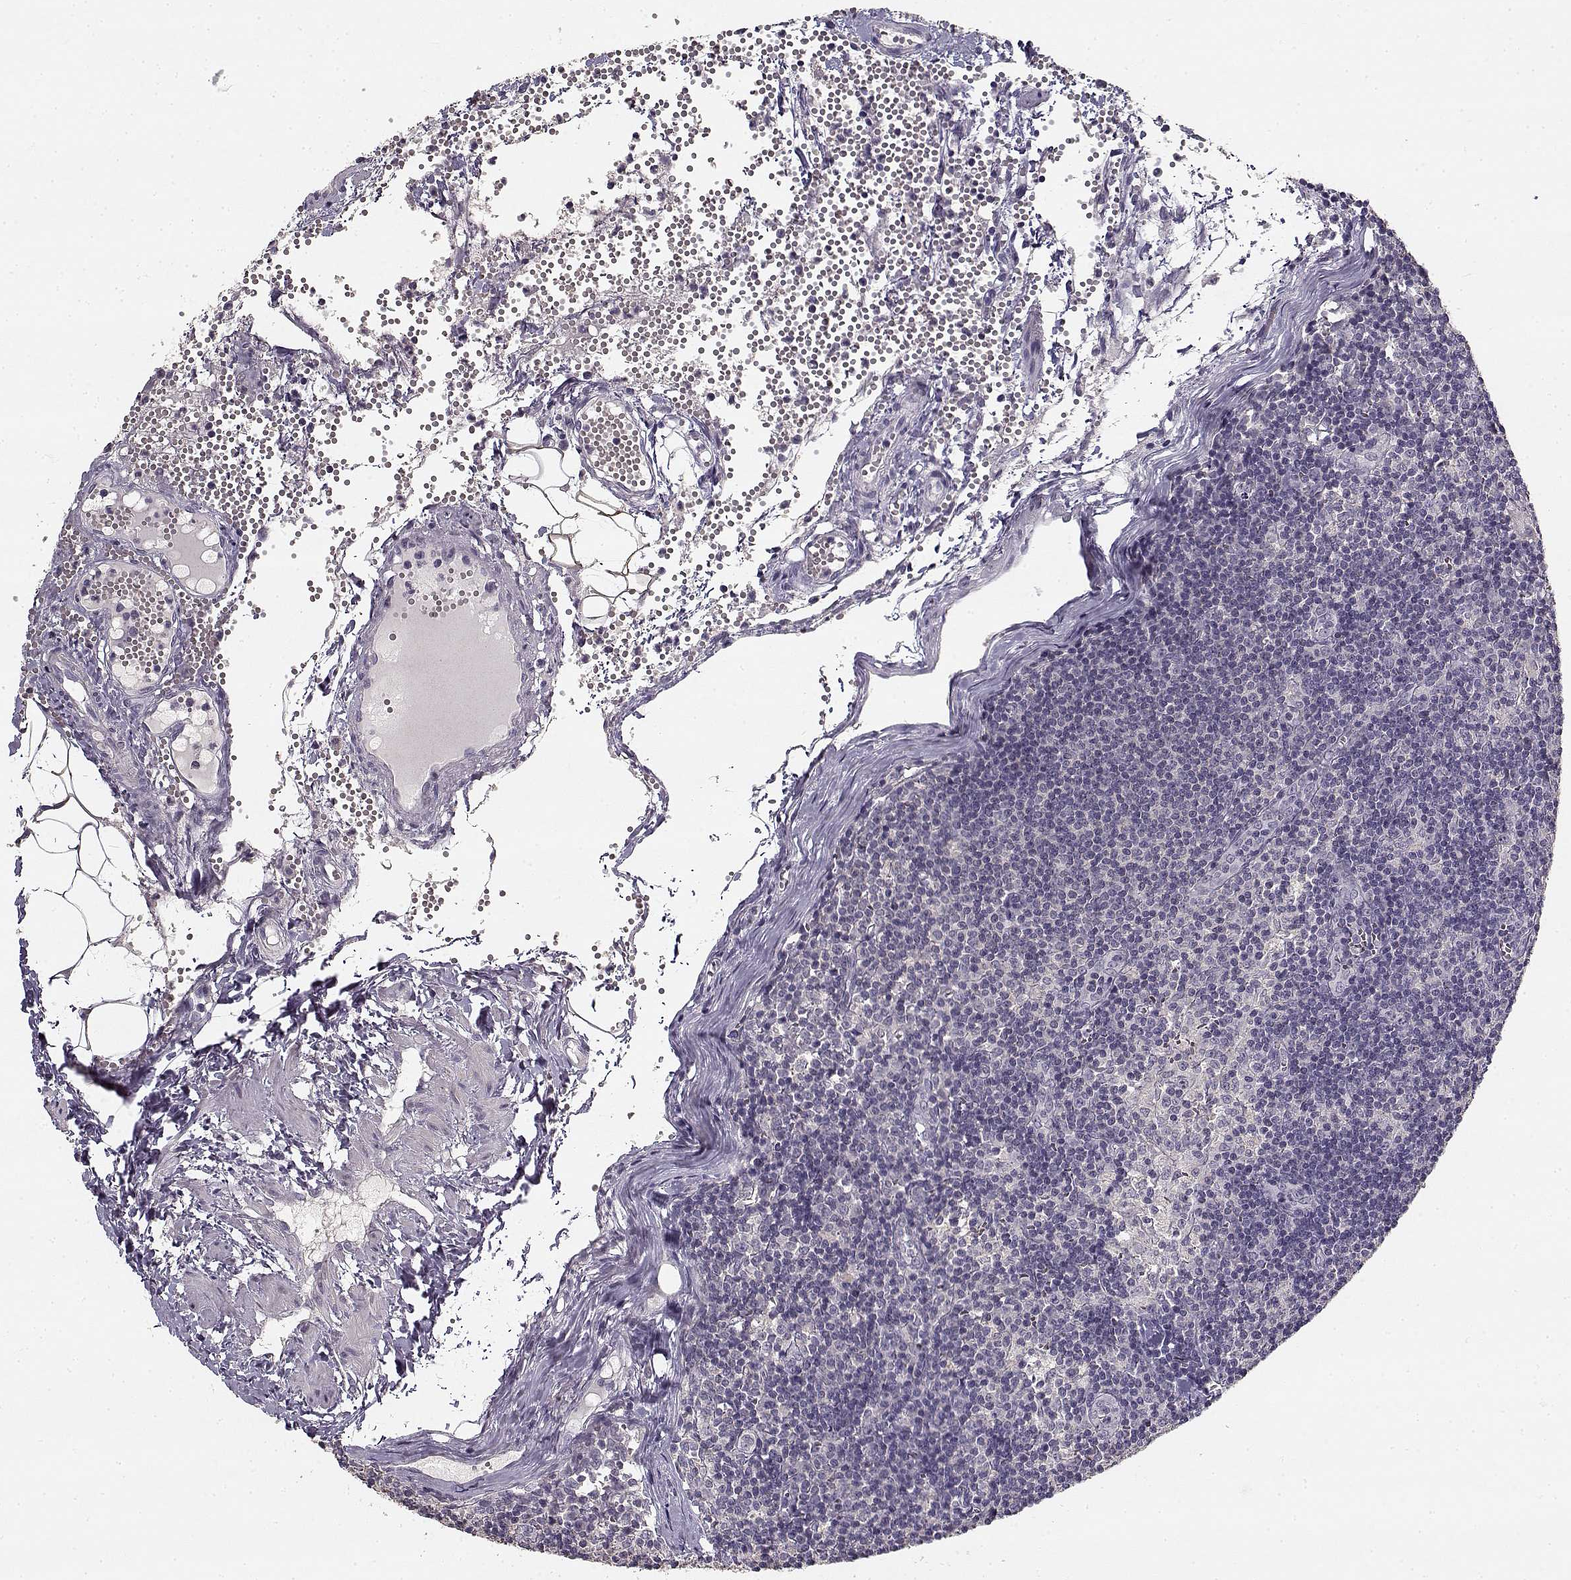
{"staining": {"intensity": "negative", "quantity": "none", "location": "none"}, "tissue": "lymph node", "cell_type": "Germinal center cells", "image_type": "normal", "snomed": [{"axis": "morphology", "description": "Normal tissue, NOS"}, {"axis": "topography", "description": "Lymph node"}], "caption": "The micrograph demonstrates no significant expression in germinal center cells of lymph node. (Brightfield microscopy of DAB (3,3'-diaminobenzidine) immunohistochemistry at high magnification).", "gene": "UROC1", "patient": {"sex": "female", "age": 52}}